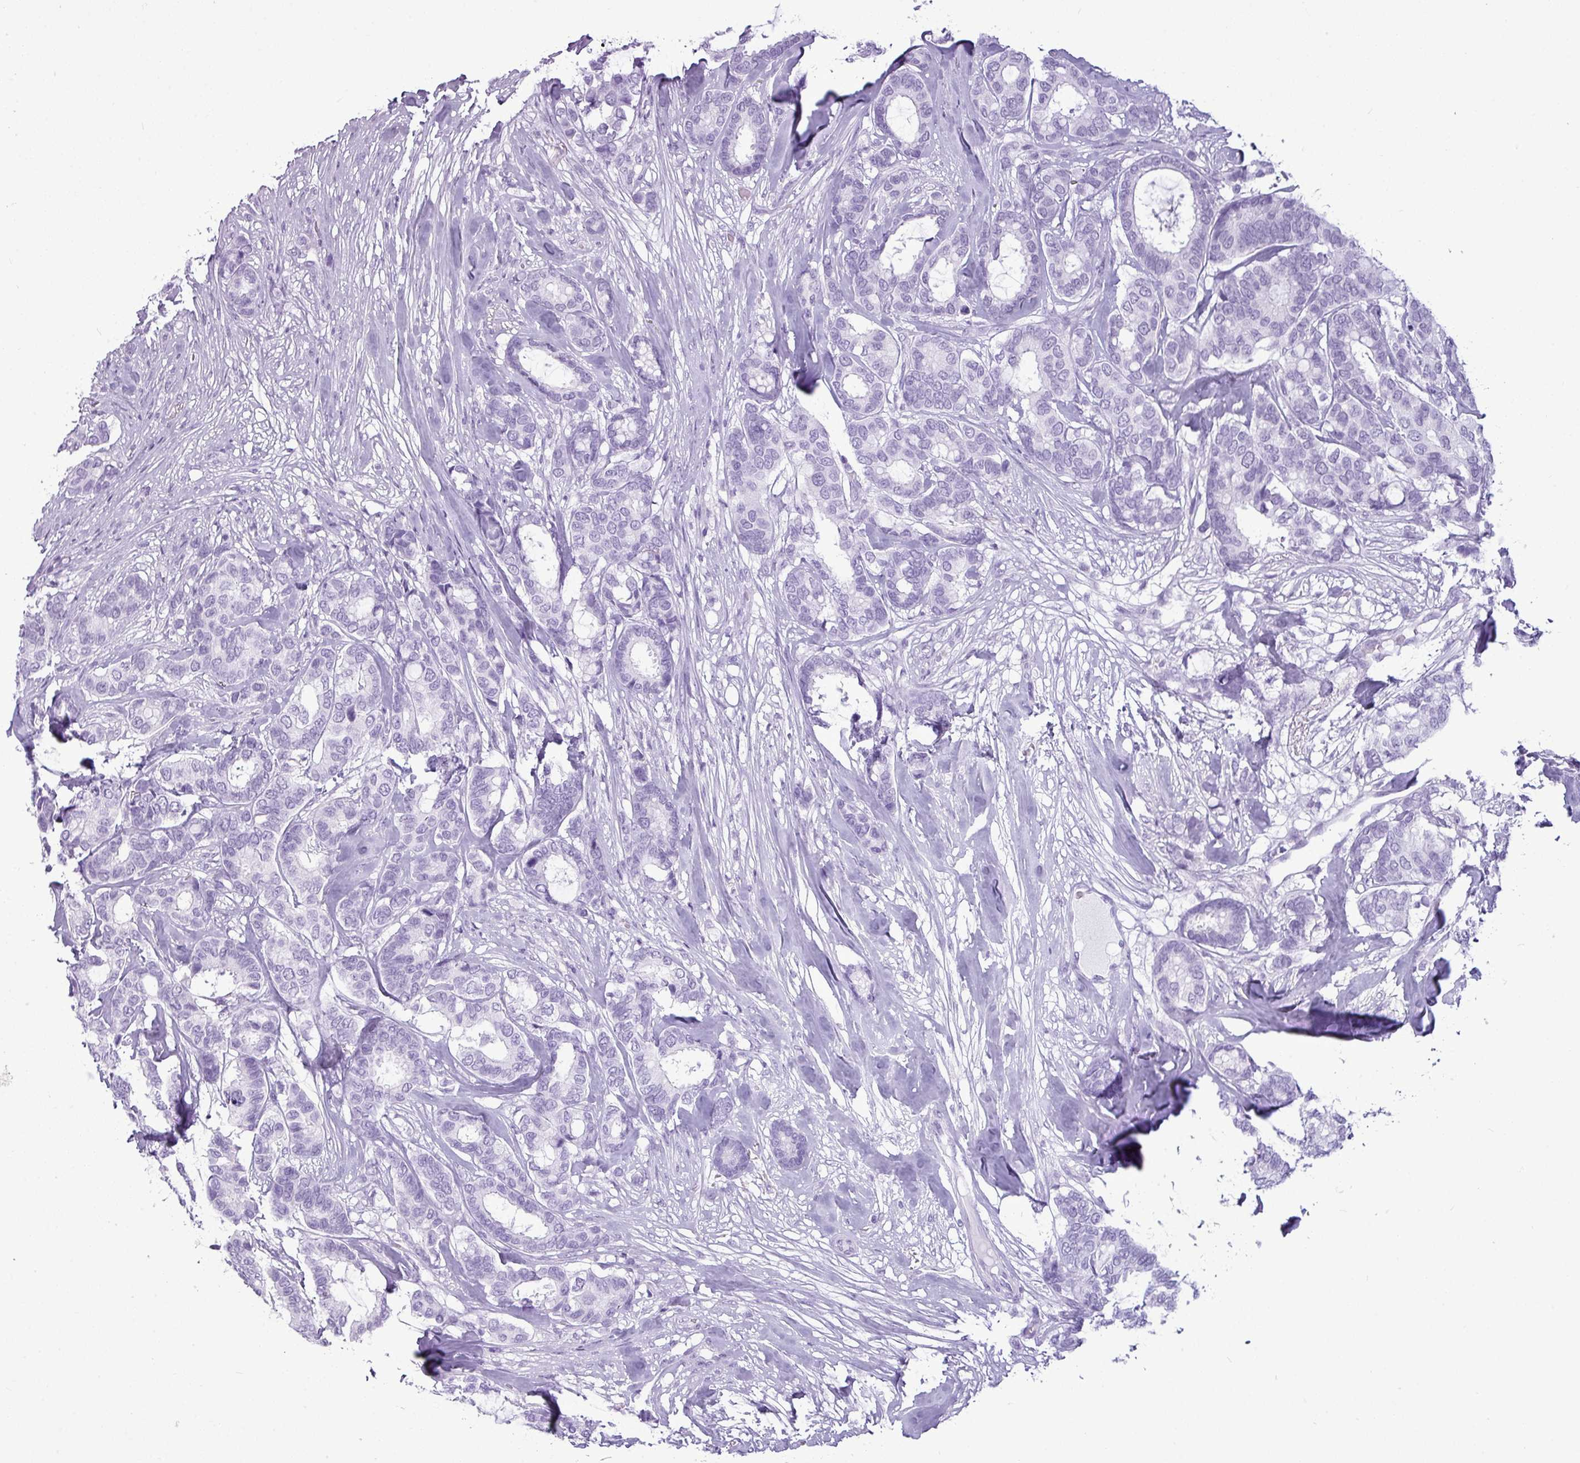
{"staining": {"intensity": "negative", "quantity": "none", "location": "none"}, "tissue": "breast cancer", "cell_type": "Tumor cells", "image_type": "cancer", "snomed": [{"axis": "morphology", "description": "Duct carcinoma"}, {"axis": "topography", "description": "Breast"}], "caption": "DAB (3,3'-diaminobenzidine) immunohistochemical staining of intraductal carcinoma (breast) shows no significant positivity in tumor cells. (Stains: DAB (3,3'-diaminobenzidine) immunohistochemistry with hematoxylin counter stain, Microscopy: brightfield microscopy at high magnification).", "gene": "AMY1B", "patient": {"sex": "female", "age": 87}}